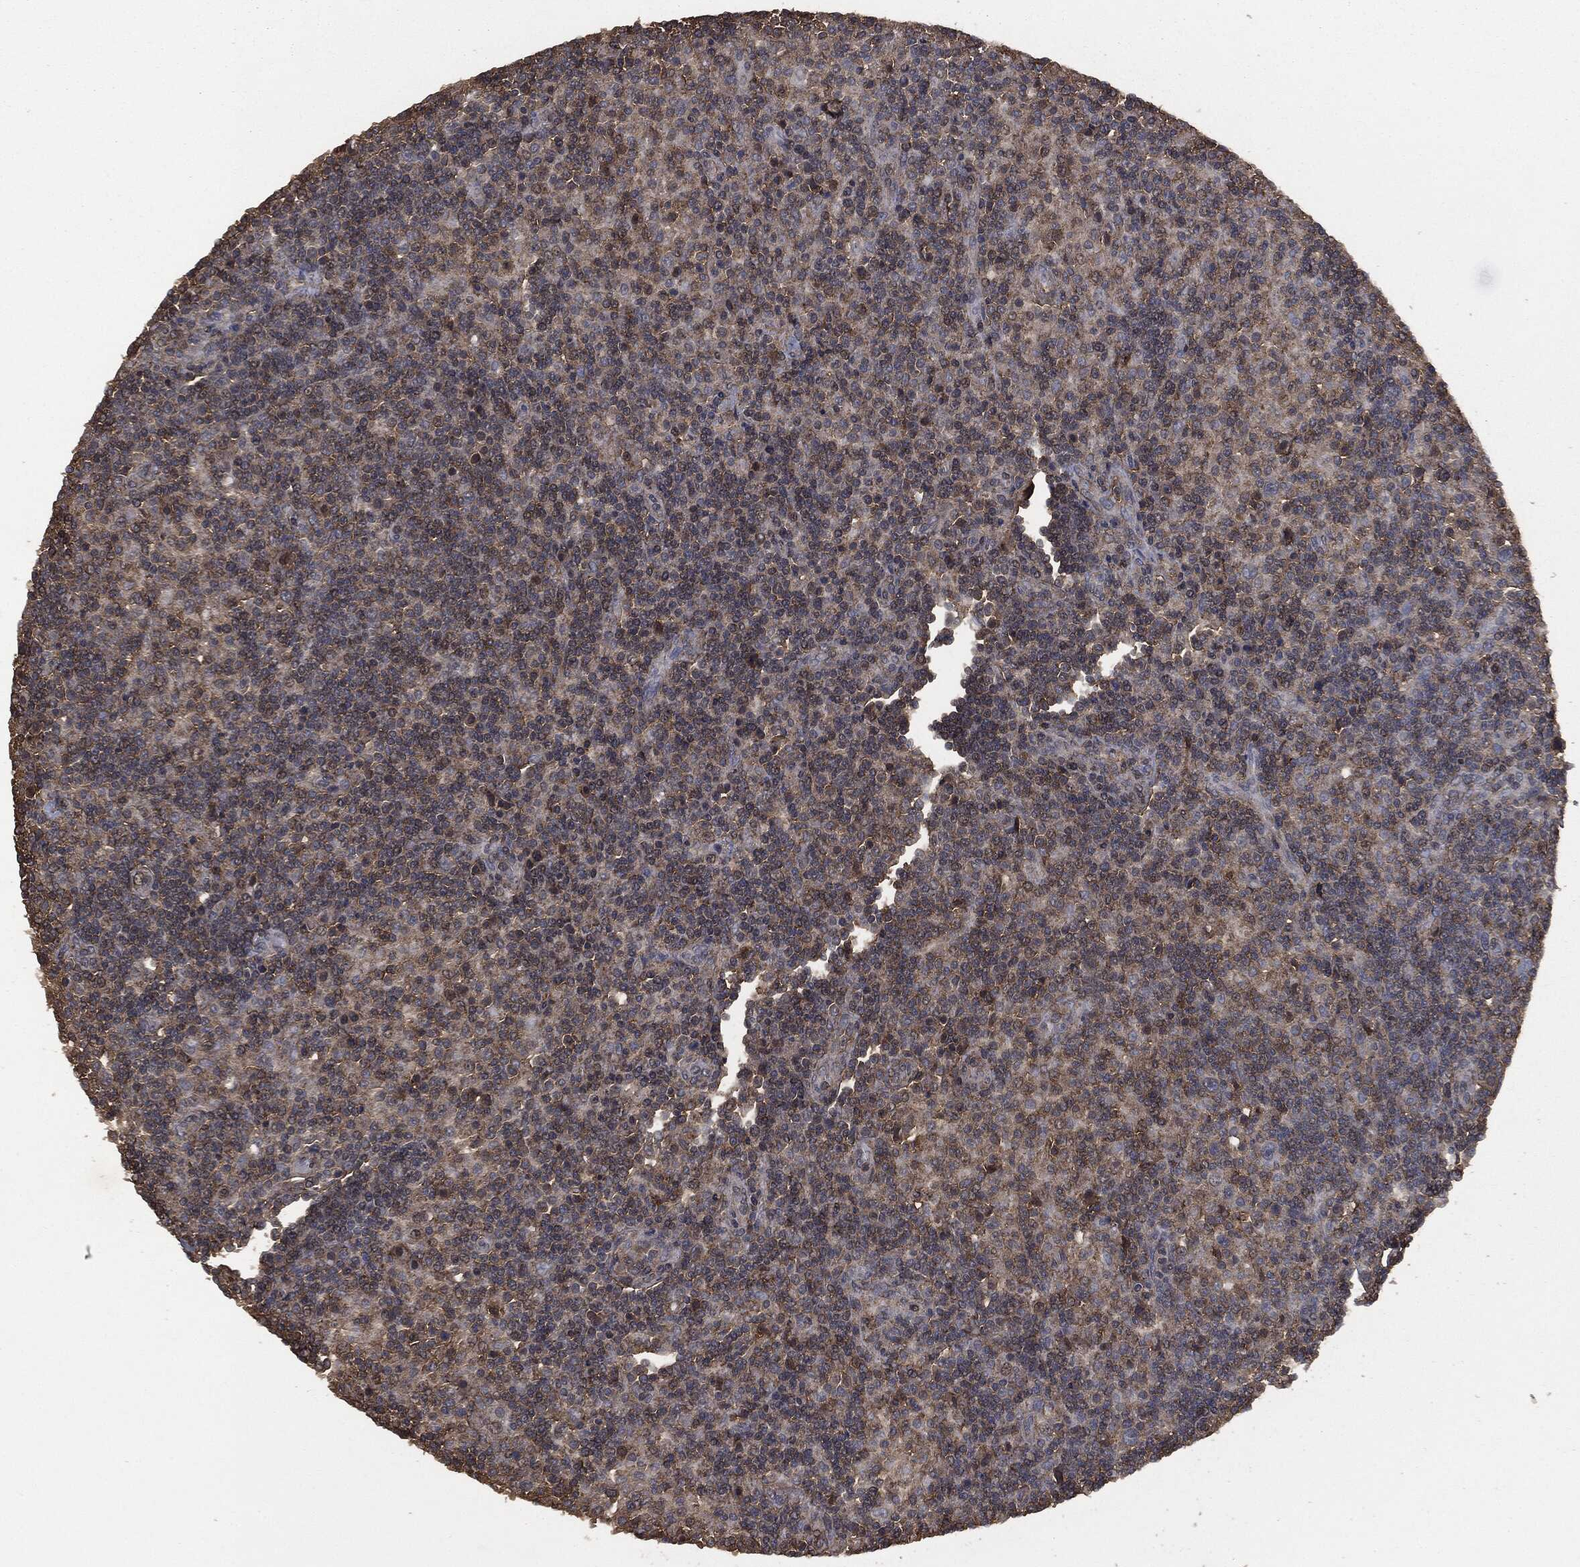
{"staining": {"intensity": "negative", "quantity": "none", "location": "none"}, "tissue": "lymphoma", "cell_type": "Tumor cells", "image_type": "cancer", "snomed": [{"axis": "morphology", "description": "Hodgkin's disease, NOS"}, {"axis": "topography", "description": "Lymph node"}], "caption": "This is an IHC photomicrograph of human Hodgkin's disease. There is no expression in tumor cells.", "gene": "HRAS", "patient": {"sex": "male", "age": 70}}